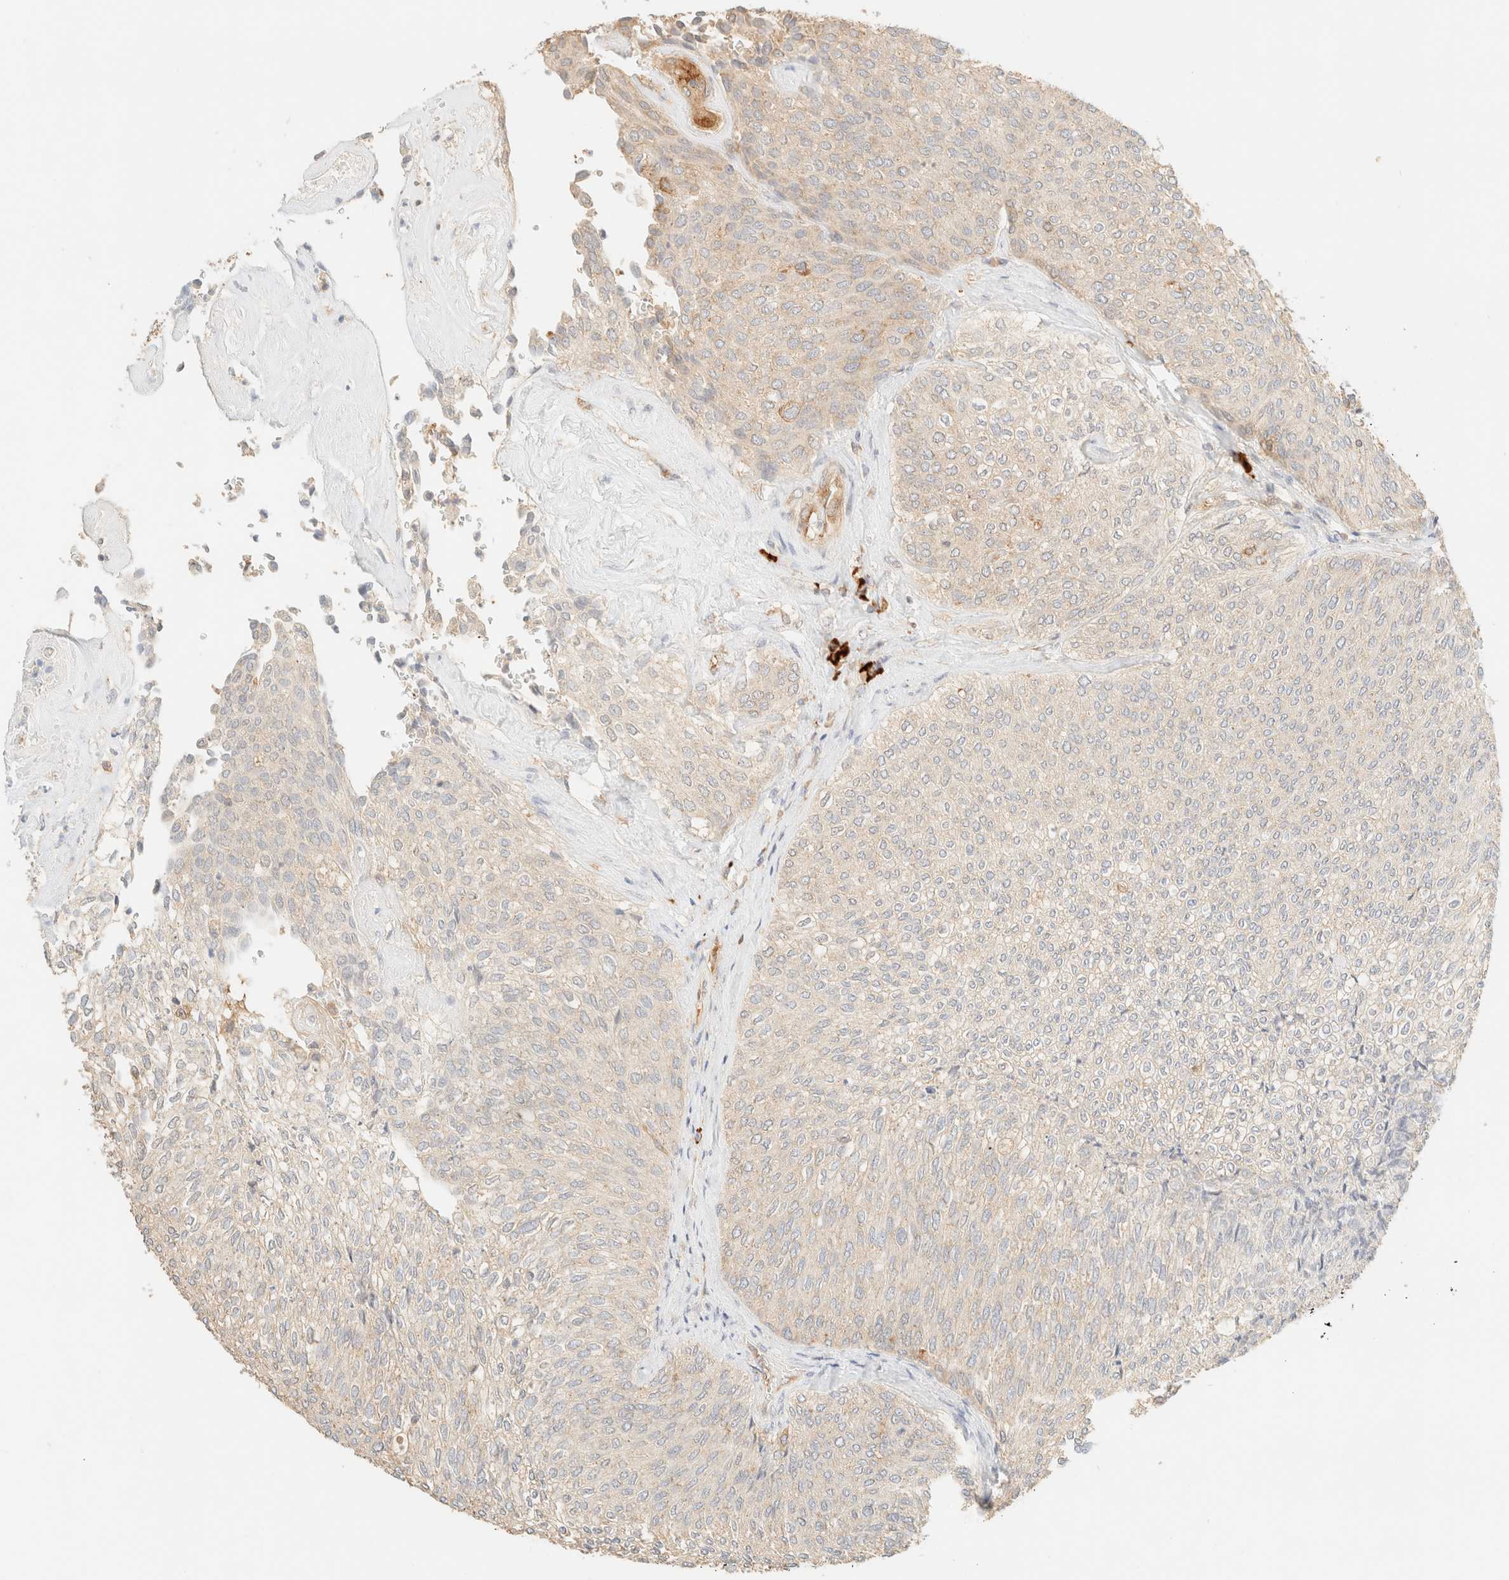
{"staining": {"intensity": "negative", "quantity": "none", "location": "none"}, "tissue": "urothelial cancer", "cell_type": "Tumor cells", "image_type": "cancer", "snomed": [{"axis": "morphology", "description": "Urothelial carcinoma, Low grade"}, {"axis": "topography", "description": "Urinary bladder"}], "caption": "Immunohistochemistry (IHC) of urothelial carcinoma (low-grade) shows no staining in tumor cells.", "gene": "FHOD1", "patient": {"sex": "female", "age": 79}}